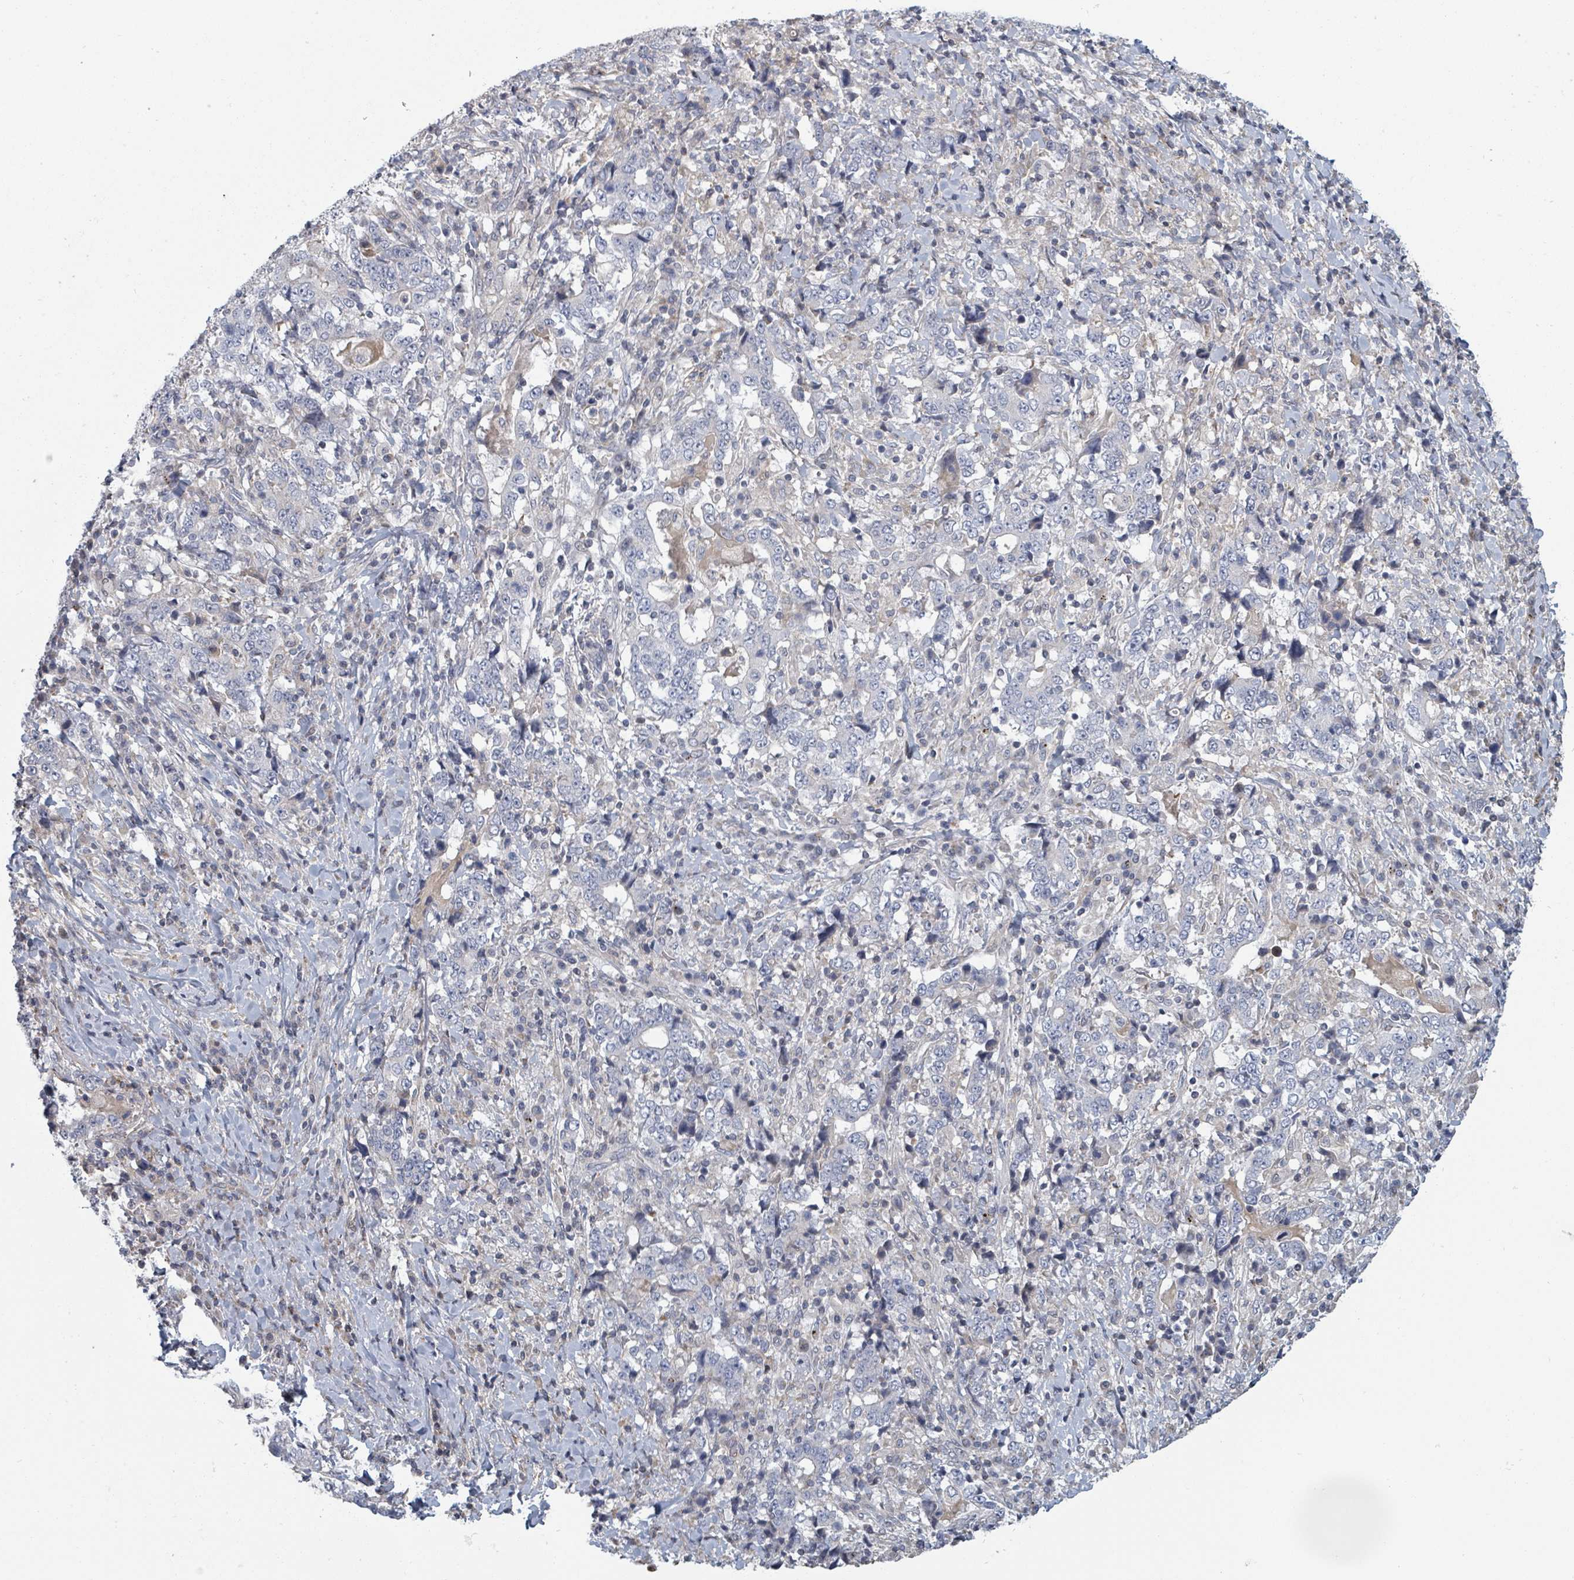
{"staining": {"intensity": "negative", "quantity": "none", "location": "none"}, "tissue": "stomach cancer", "cell_type": "Tumor cells", "image_type": "cancer", "snomed": [{"axis": "morphology", "description": "Normal tissue, NOS"}, {"axis": "morphology", "description": "Adenocarcinoma, NOS"}, {"axis": "topography", "description": "Stomach, upper"}, {"axis": "topography", "description": "Stomach"}], "caption": "Immunohistochemical staining of stomach cancer (adenocarcinoma) displays no significant positivity in tumor cells. (DAB (3,3'-diaminobenzidine) immunohistochemistry, high magnification).", "gene": "GABBR1", "patient": {"sex": "male", "age": 59}}